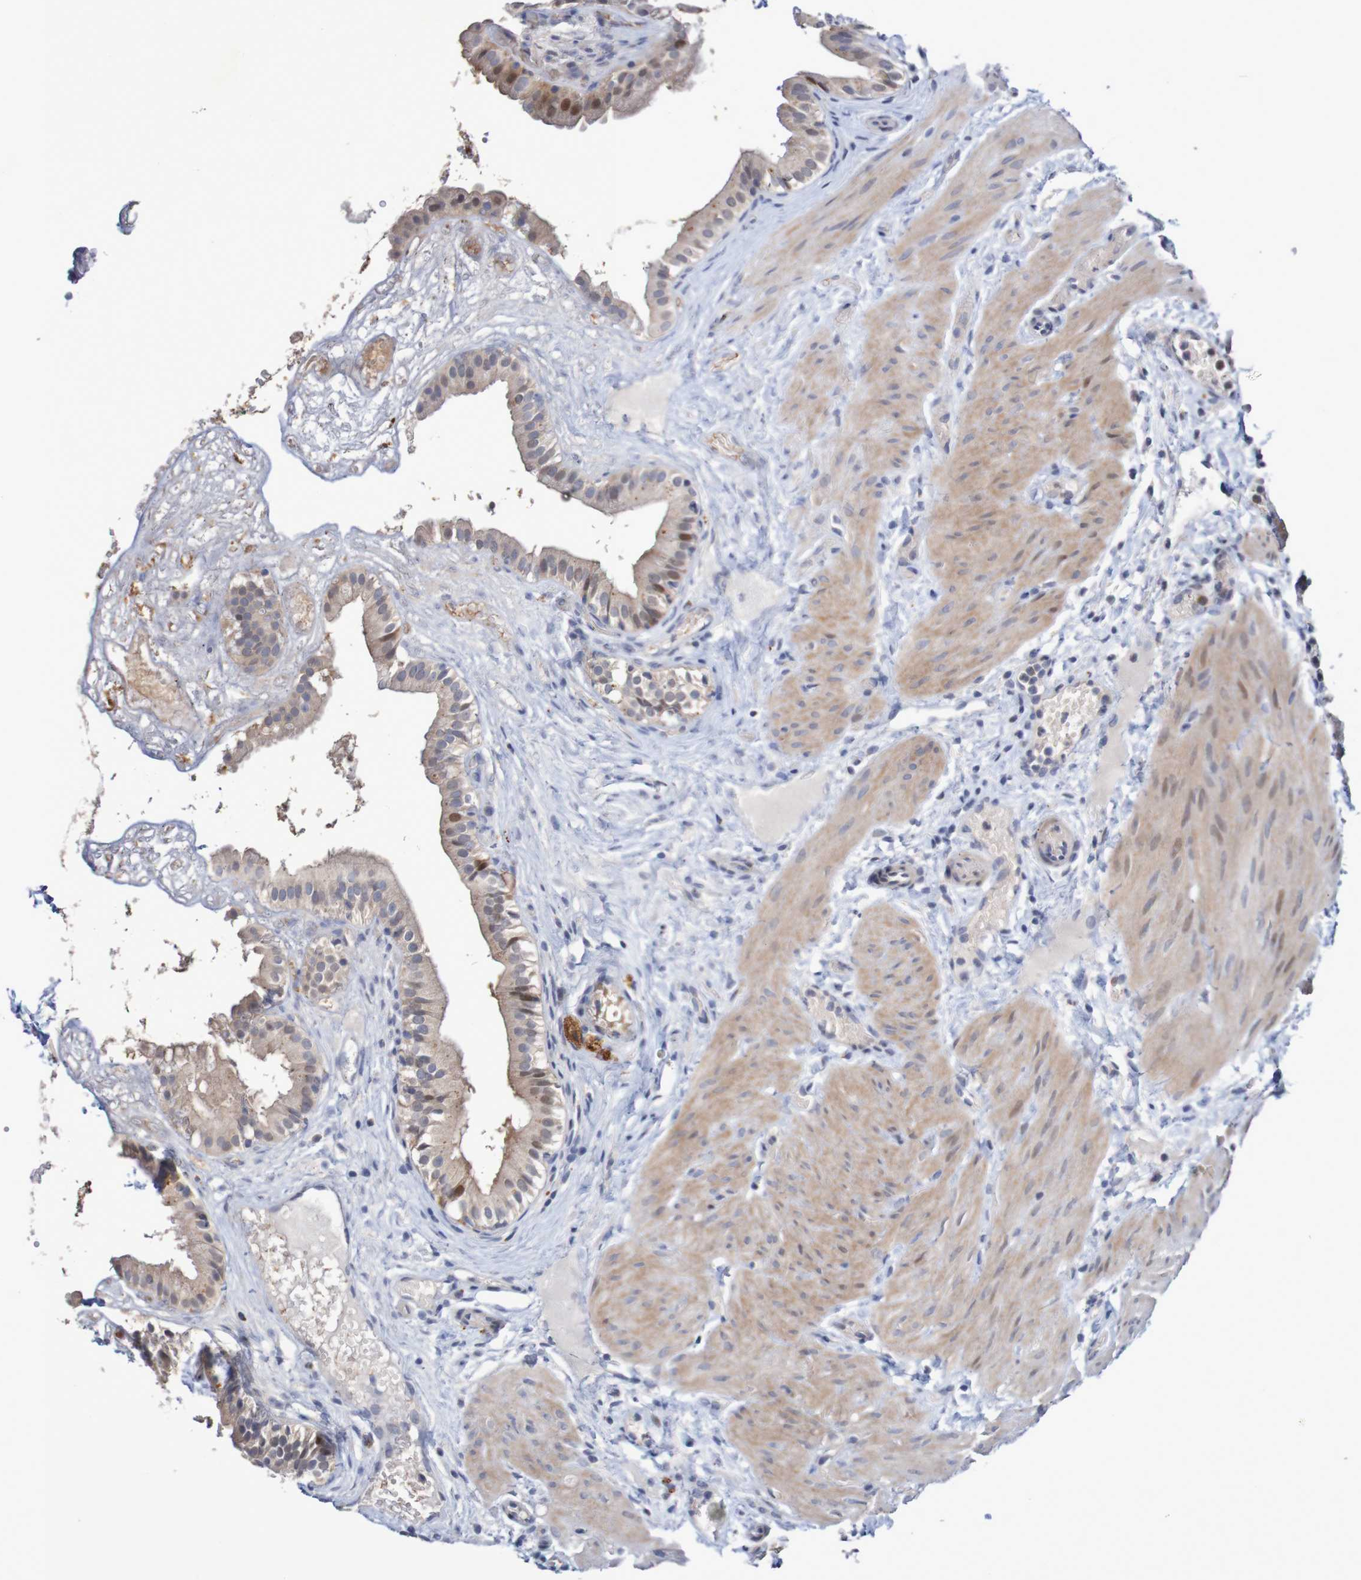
{"staining": {"intensity": "moderate", "quantity": ">75%", "location": "cytoplasmic/membranous,nuclear"}, "tissue": "gallbladder", "cell_type": "Glandular cells", "image_type": "normal", "snomed": [{"axis": "morphology", "description": "Normal tissue, NOS"}, {"axis": "topography", "description": "Gallbladder"}], "caption": "Benign gallbladder shows moderate cytoplasmic/membranous,nuclear staining in approximately >75% of glandular cells.", "gene": "FBP1", "patient": {"sex": "female", "age": 26}}